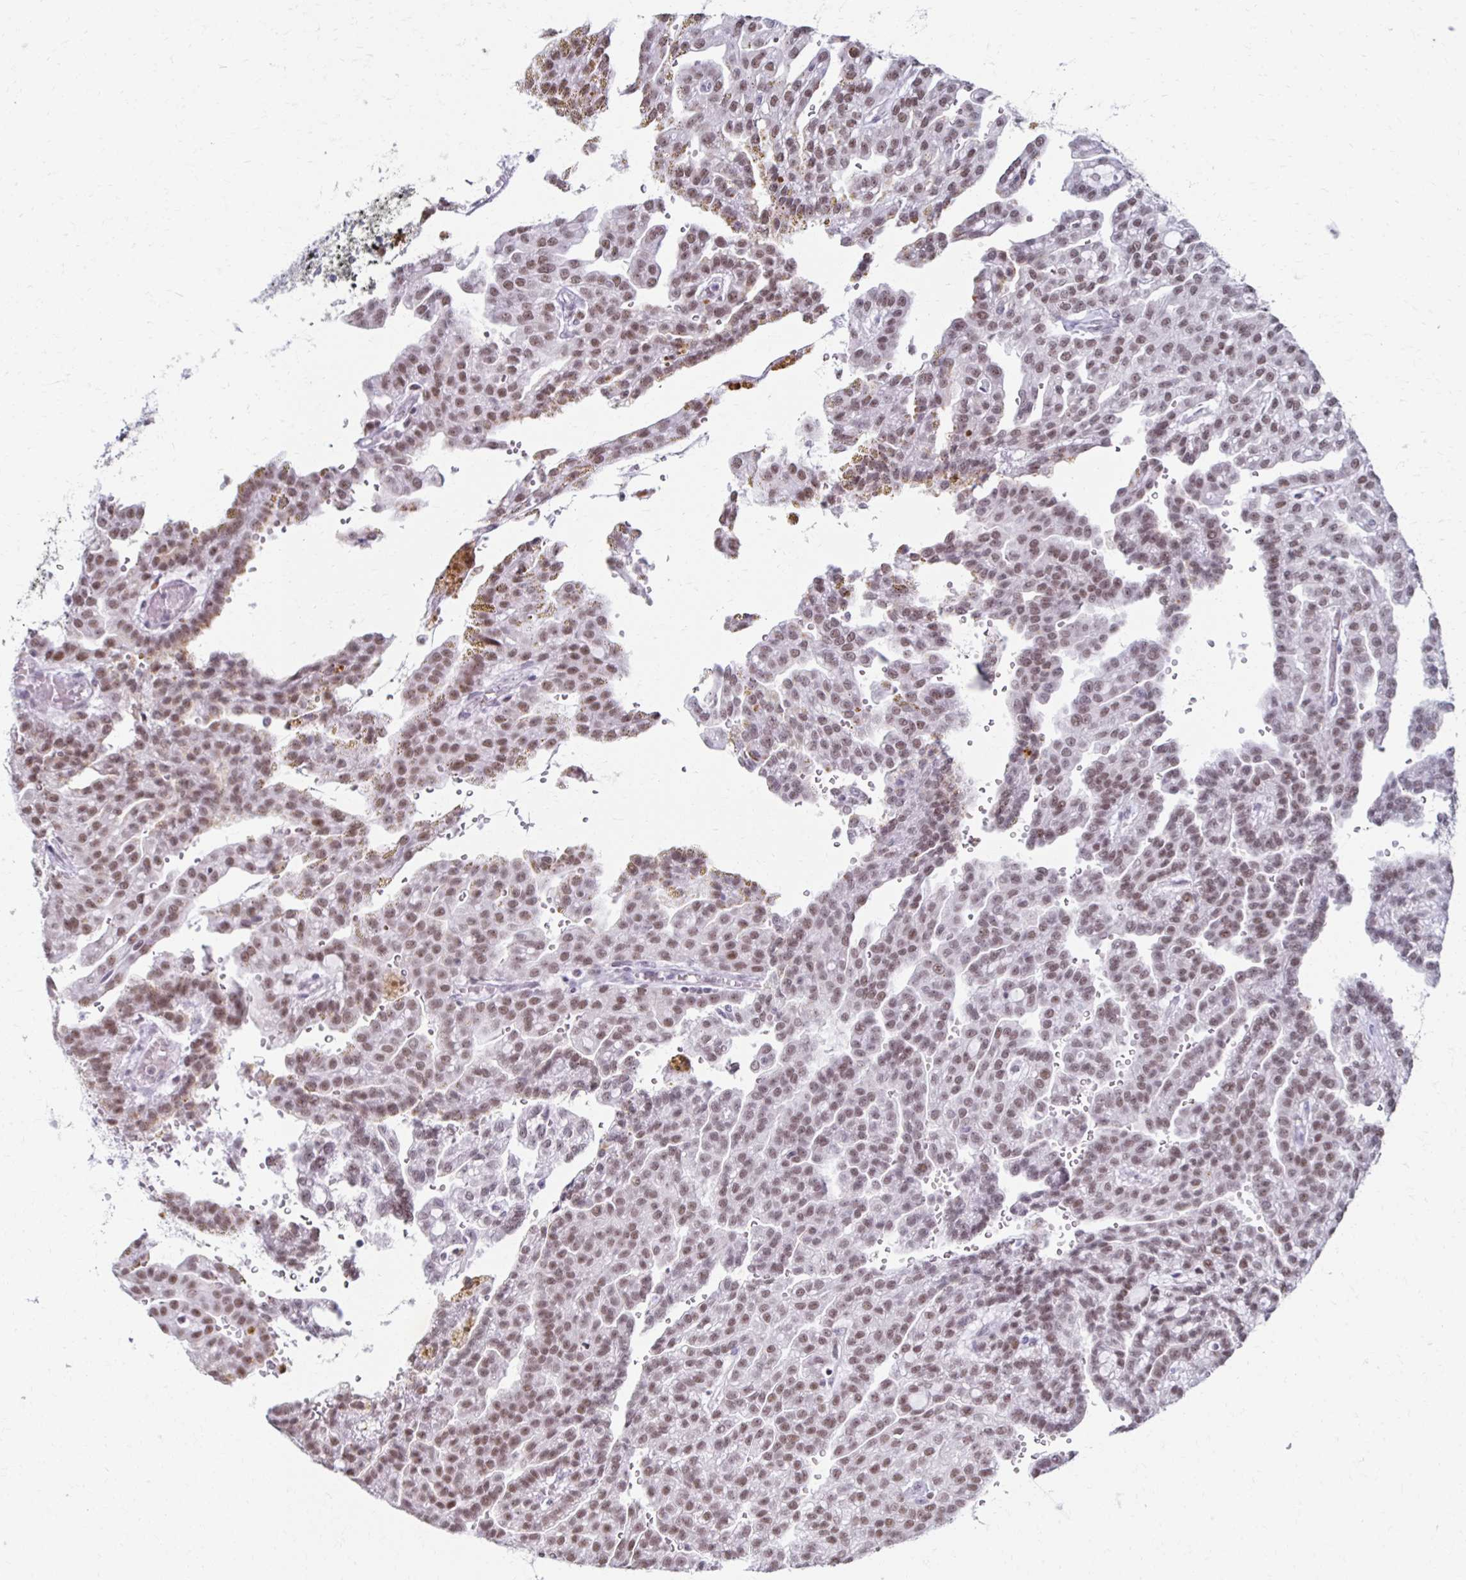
{"staining": {"intensity": "moderate", "quantity": "25%-75%", "location": "nuclear"}, "tissue": "renal cancer", "cell_type": "Tumor cells", "image_type": "cancer", "snomed": [{"axis": "morphology", "description": "Adenocarcinoma, NOS"}, {"axis": "topography", "description": "Kidney"}], "caption": "Protein positivity by immunohistochemistry displays moderate nuclear staining in about 25%-75% of tumor cells in adenocarcinoma (renal).", "gene": "IRF7", "patient": {"sex": "male", "age": 63}}